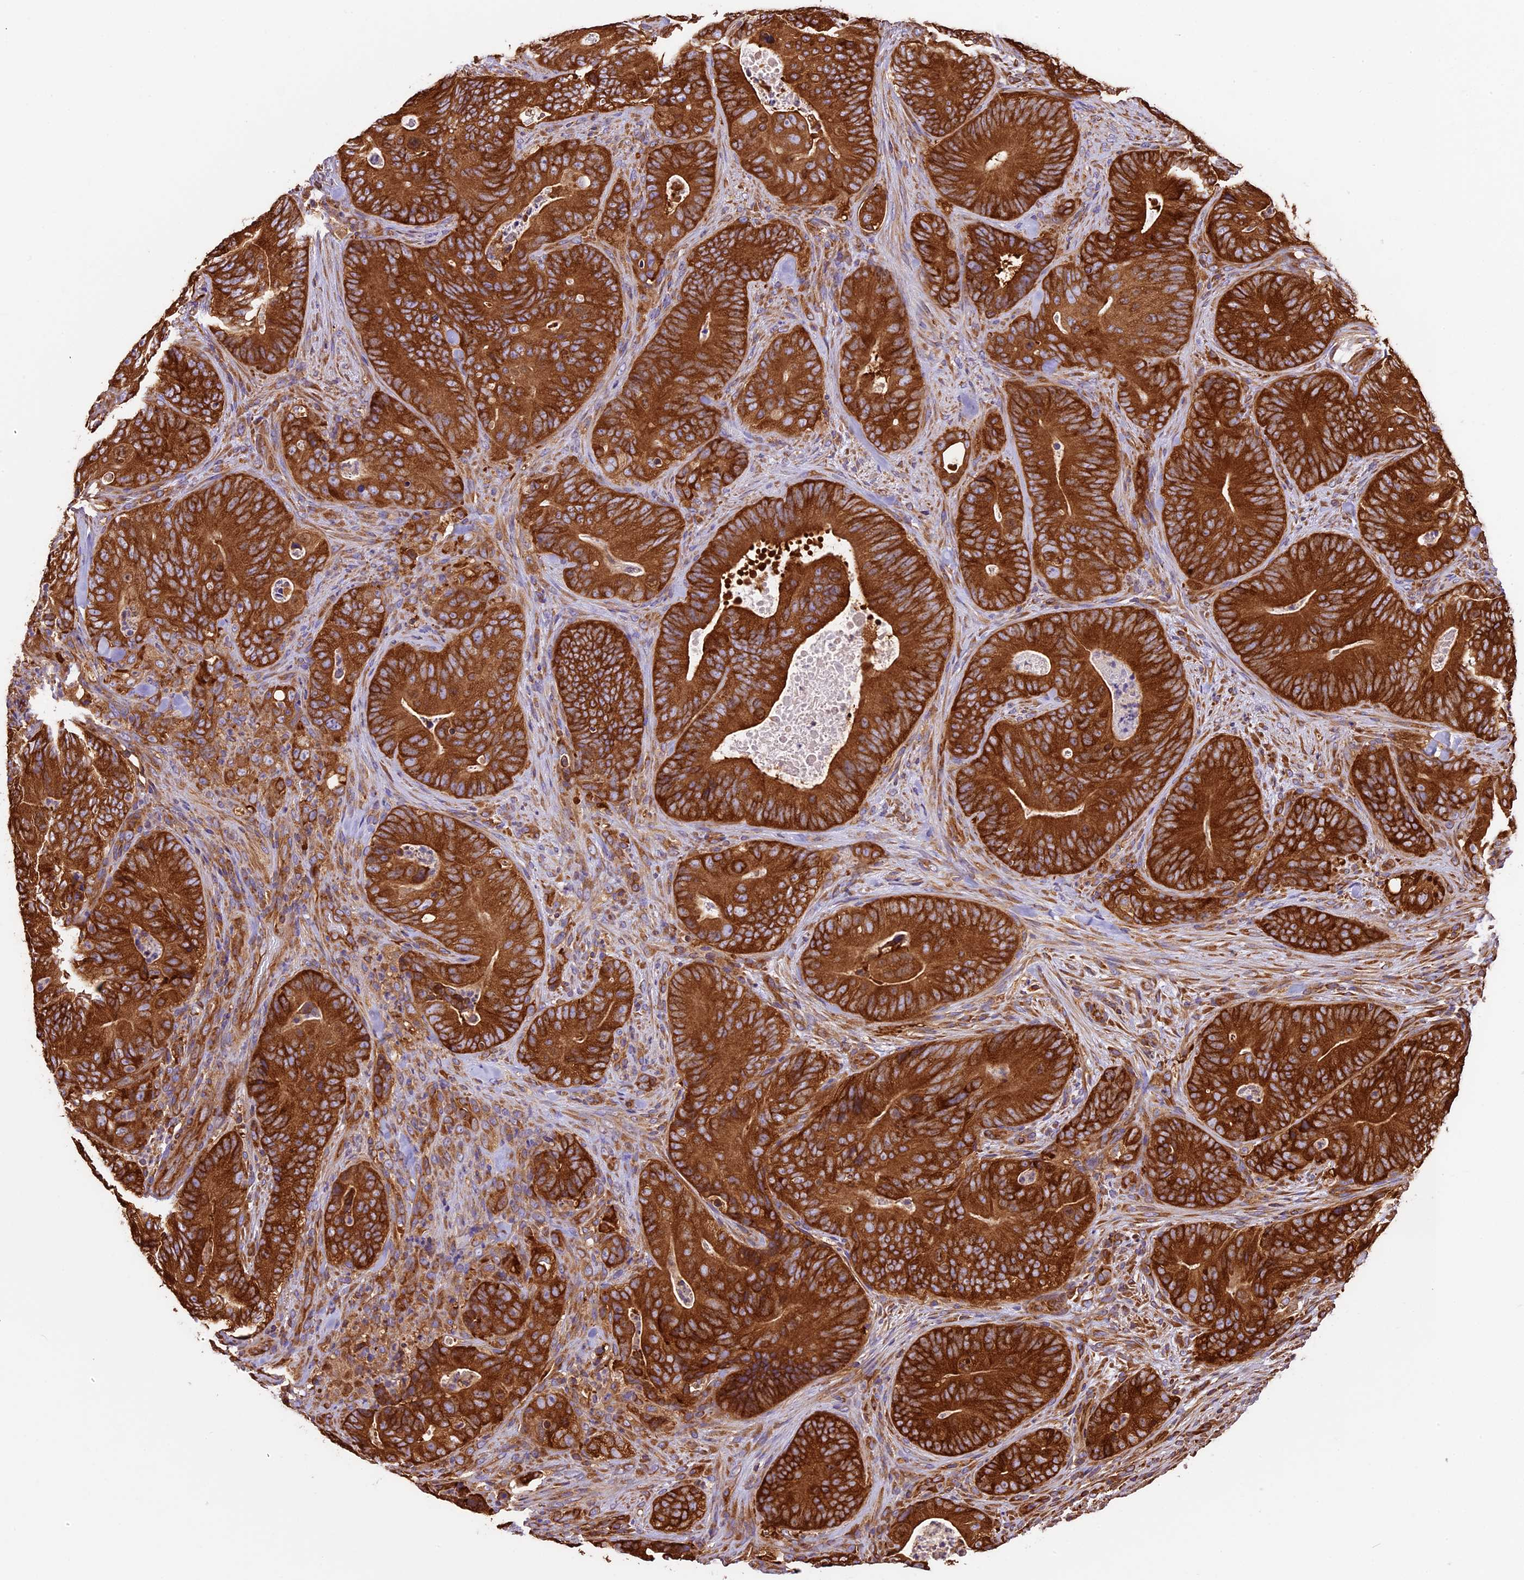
{"staining": {"intensity": "strong", "quantity": ">75%", "location": "cytoplasmic/membranous"}, "tissue": "colorectal cancer", "cell_type": "Tumor cells", "image_type": "cancer", "snomed": [{"axis": "morphology", "description": "Normal tissue, NOS"}, {"axis": "topography", "description": "Colon"}], "caption": "Strong cytoplasmic/membranous positivity is appreciated in about >75% of tumor cells in colorectal cancer. (Brightfield microscopy of DAB IHC at high magnification).", "gene": "KARS1", "patient": {"sex": "female", "age": 82}}